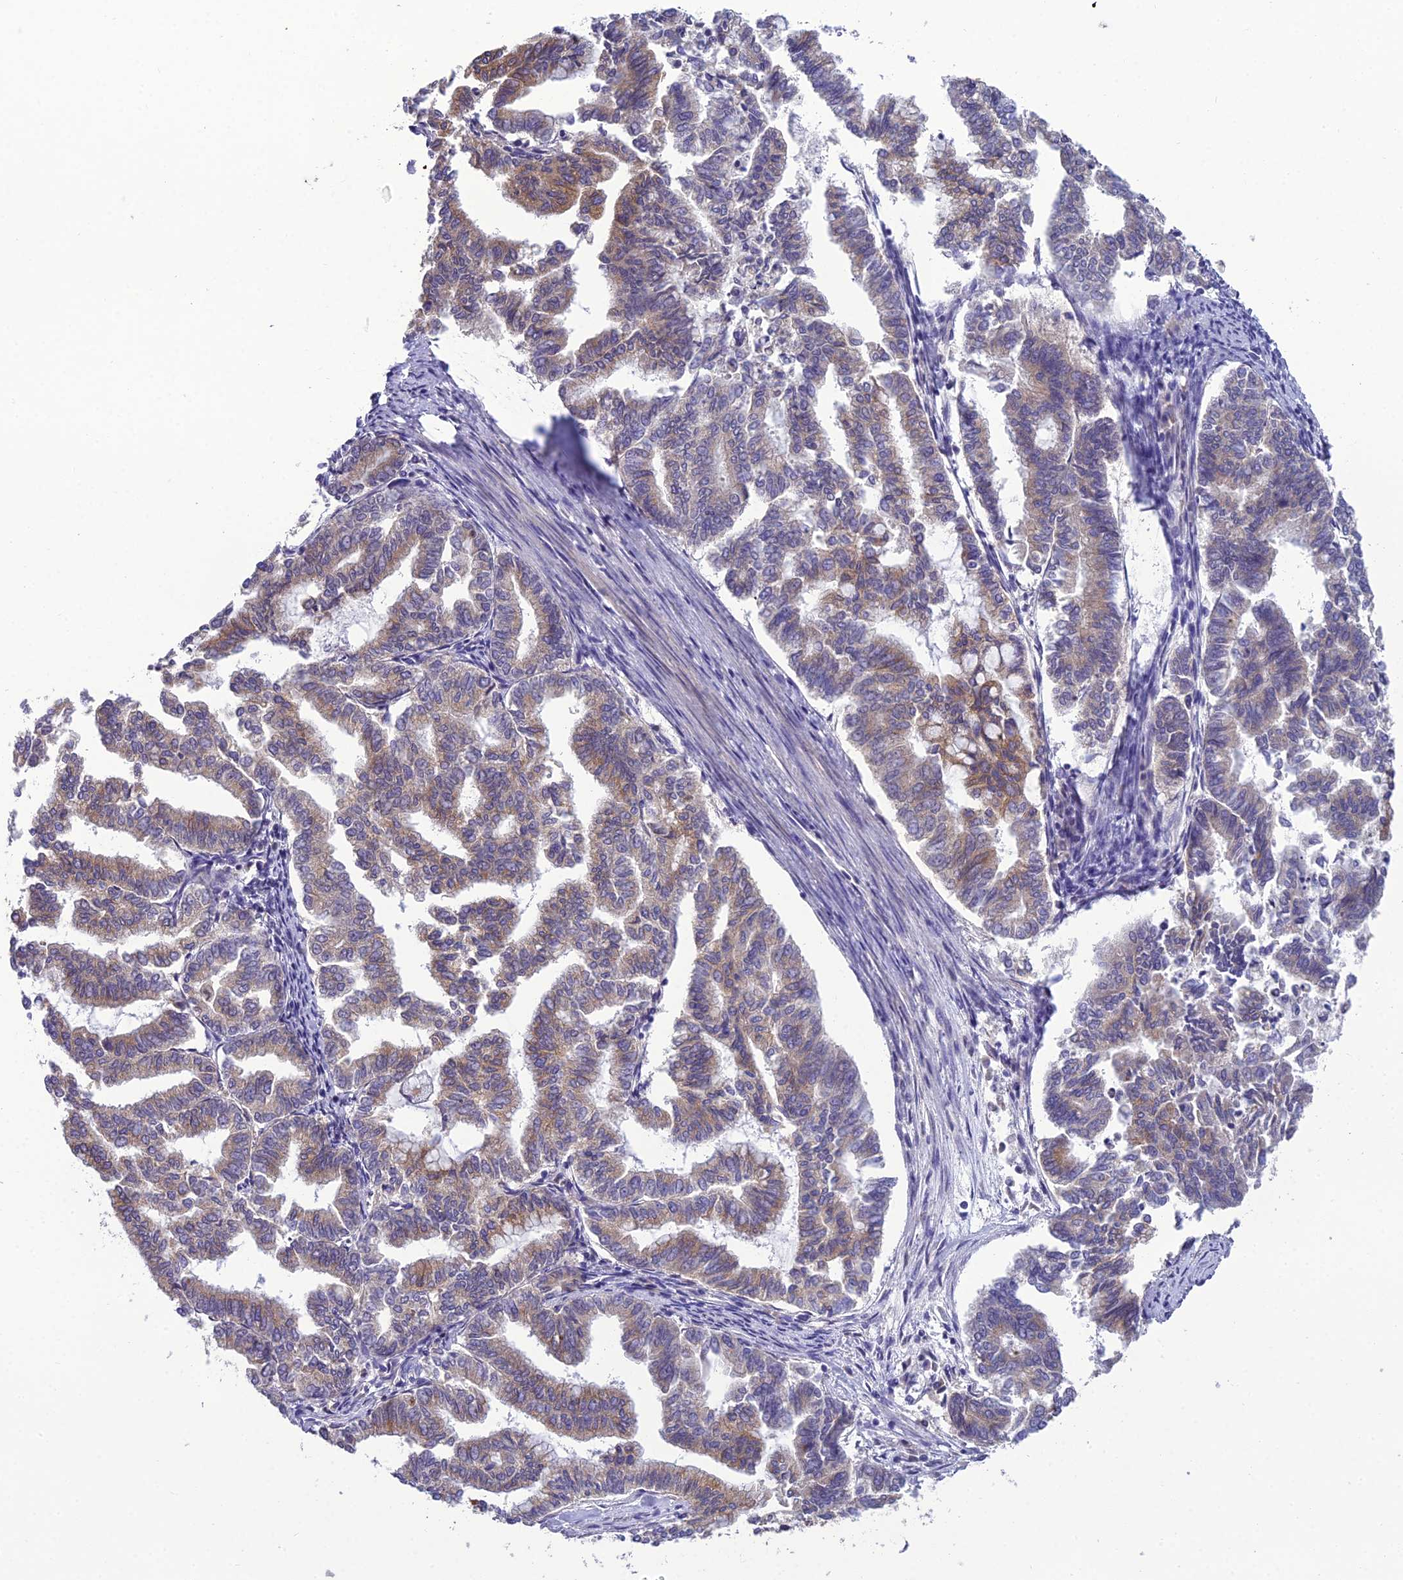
{"staining": {"intensity": "moderate", "quantity": "25%-75%", "location": "cytoplasmic/membranous"}, "tissue": "endometrial cancer", "cell_type": "Tumor cells", "image_type": "cancer", "snomed": [{"axis": "morphology", "description": "Adenocarcinoma, NOS"}, {"axis": "topography", "description": "Endometrium"}], "caption": "This histopathology image displays endometrial adenocarcinoma stained with immunohistochemistry to label a protein in brown. The cytoplasmic/membranous of tumor cells show moderate positivity for the protein. Nuclei are counter-stained blue.", "gene": "GOLPH3", "patient": {"sex": "female", "age": 79}}